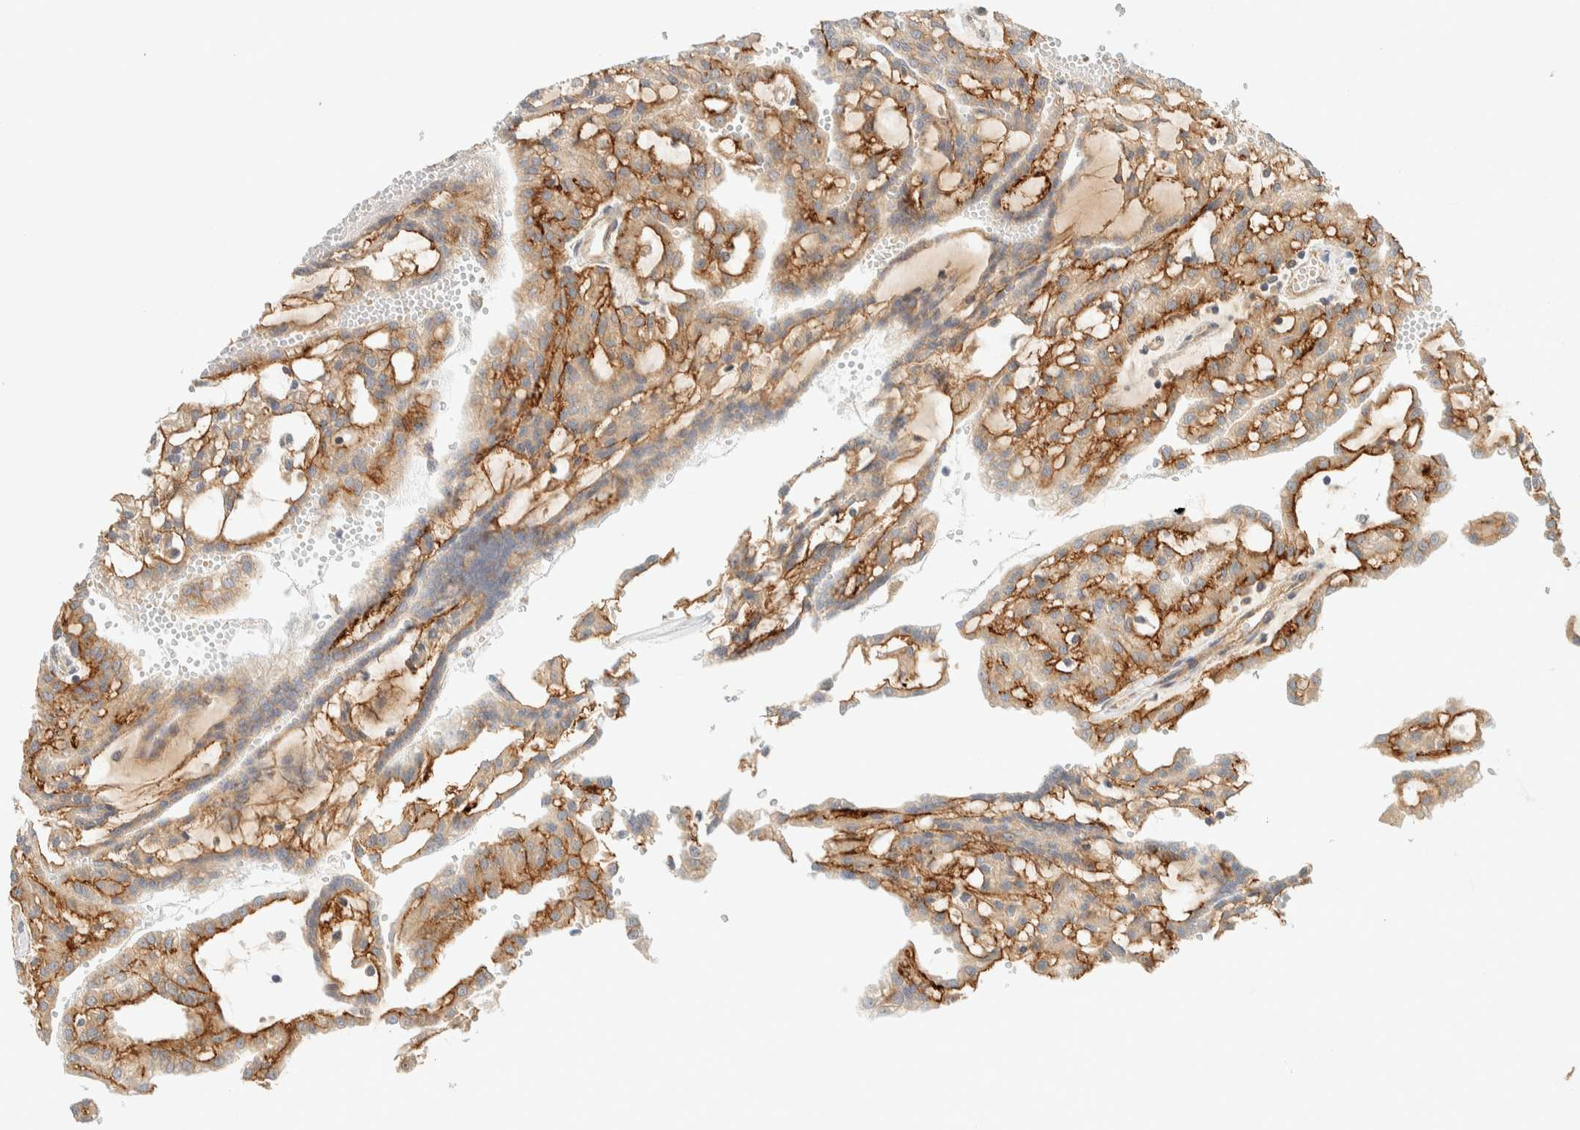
{"staining": {"intensity": "moderate", "quantity": ">75%", "location": "cytoplasmic/membranous"}, "tissue": "renal cancer", "cell_type": "Tumor cells", "image_type": "cancer", "snomed": [{"axis": "morphology", "description": "Adenocarcinoma, NOS"}, {"axis": "topography", "description": "Kidney"}], "caption": "Protein positivity by IHC reveals moderate cytoplasmic/membranous staining in approximately >75% of tumor cells in renal adenocarcinoma.", "gene": "FAT1", "patient": {"sex": "male", "age": 63}}